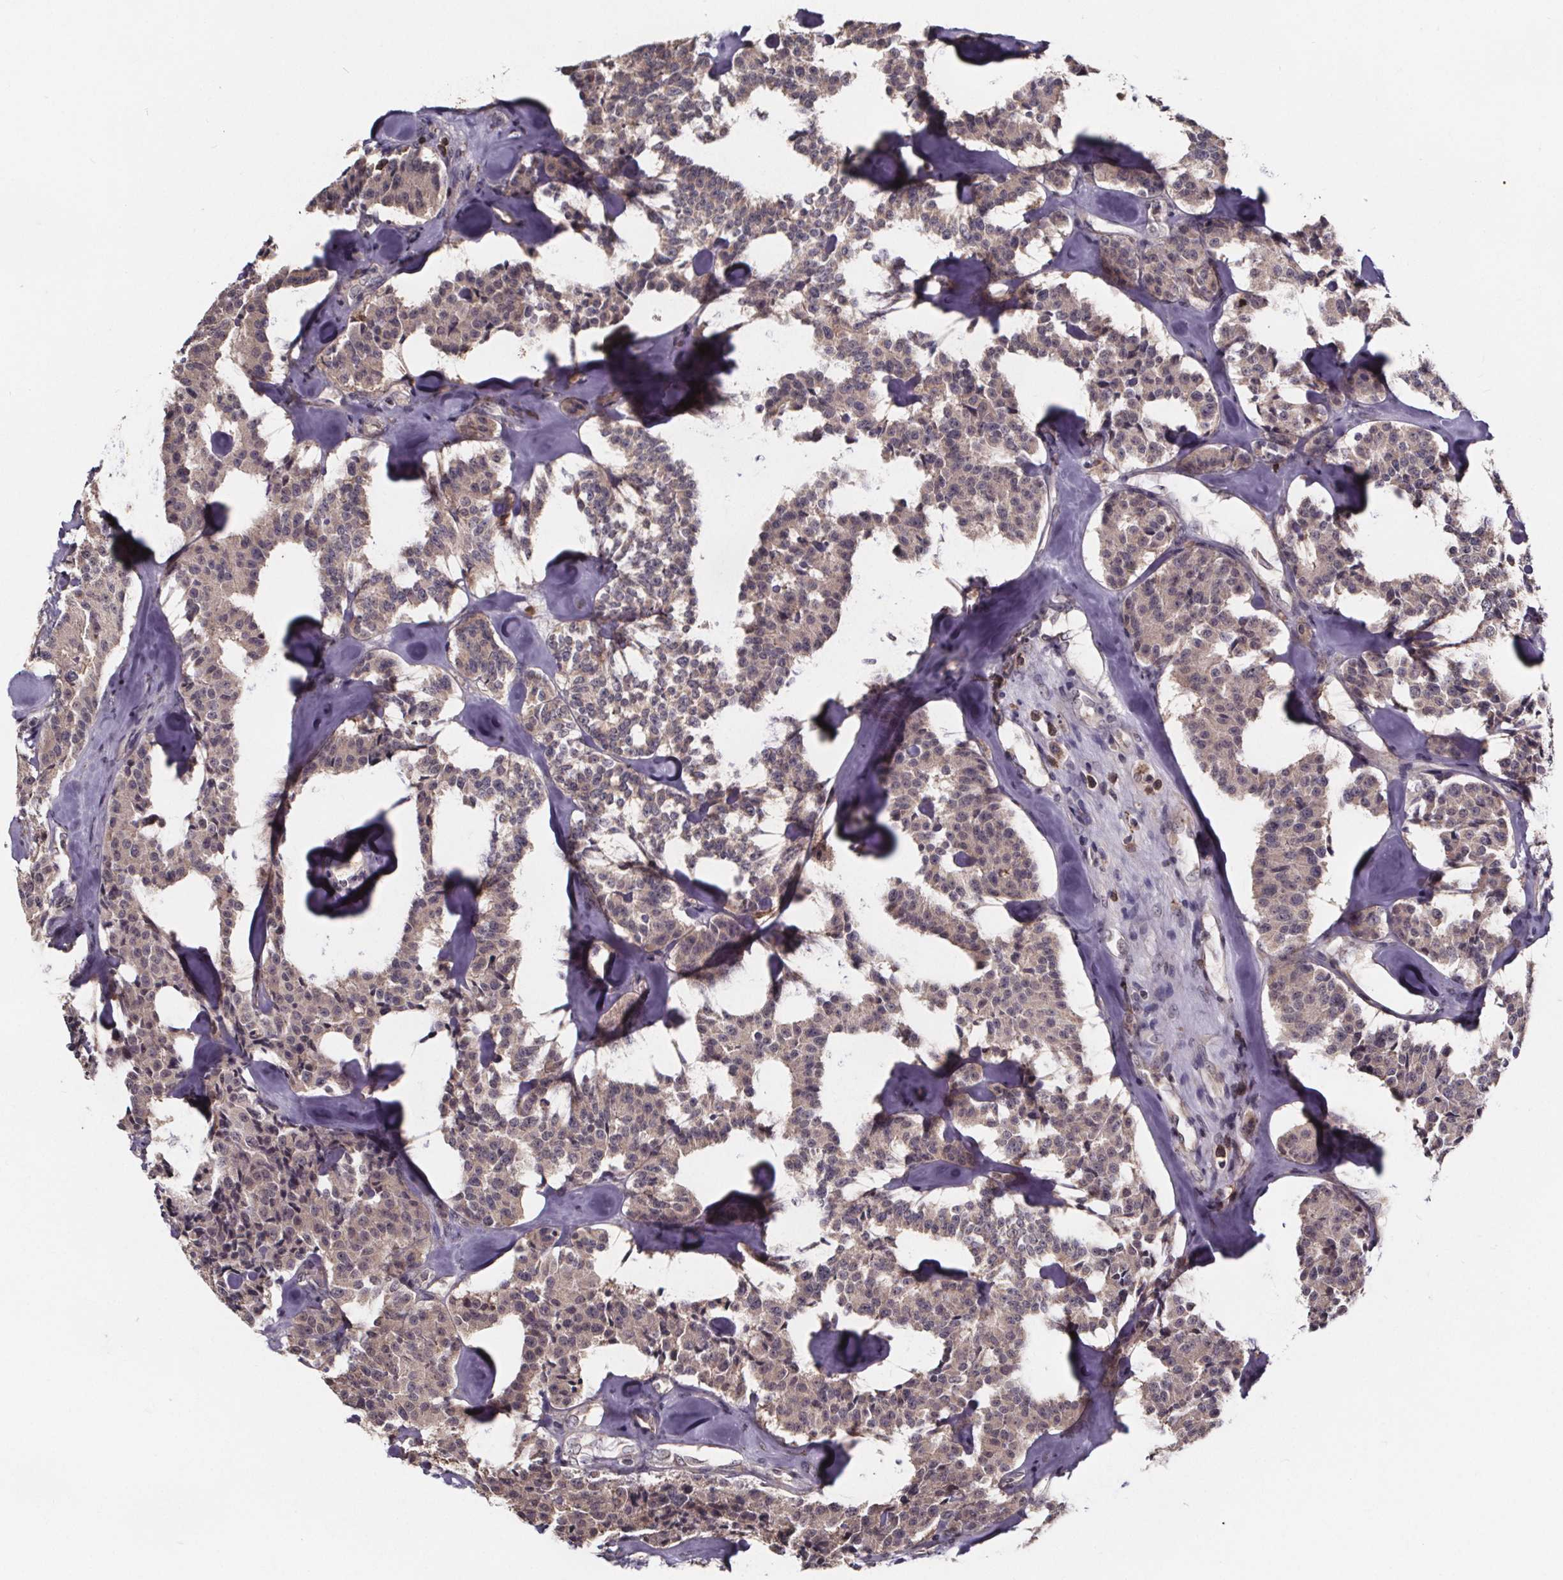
{"staining": {"intensity": "negative", "quantity": "none", "location": "none"}, "tissue": "carcinoid", "cell_type": "Tumor cells", "image_type": "cancer", "snomed": [{"axis": "morphology", "description": "Carcinoid, malignant, NOS"}, {"axis": "topography", "description": "Pancreas"}], "caption": "Image shows no significant protein expression in tumor cells of carcinoid.", "gene": "SMIM1", "patient": {"sex": "male", "age": 41}}